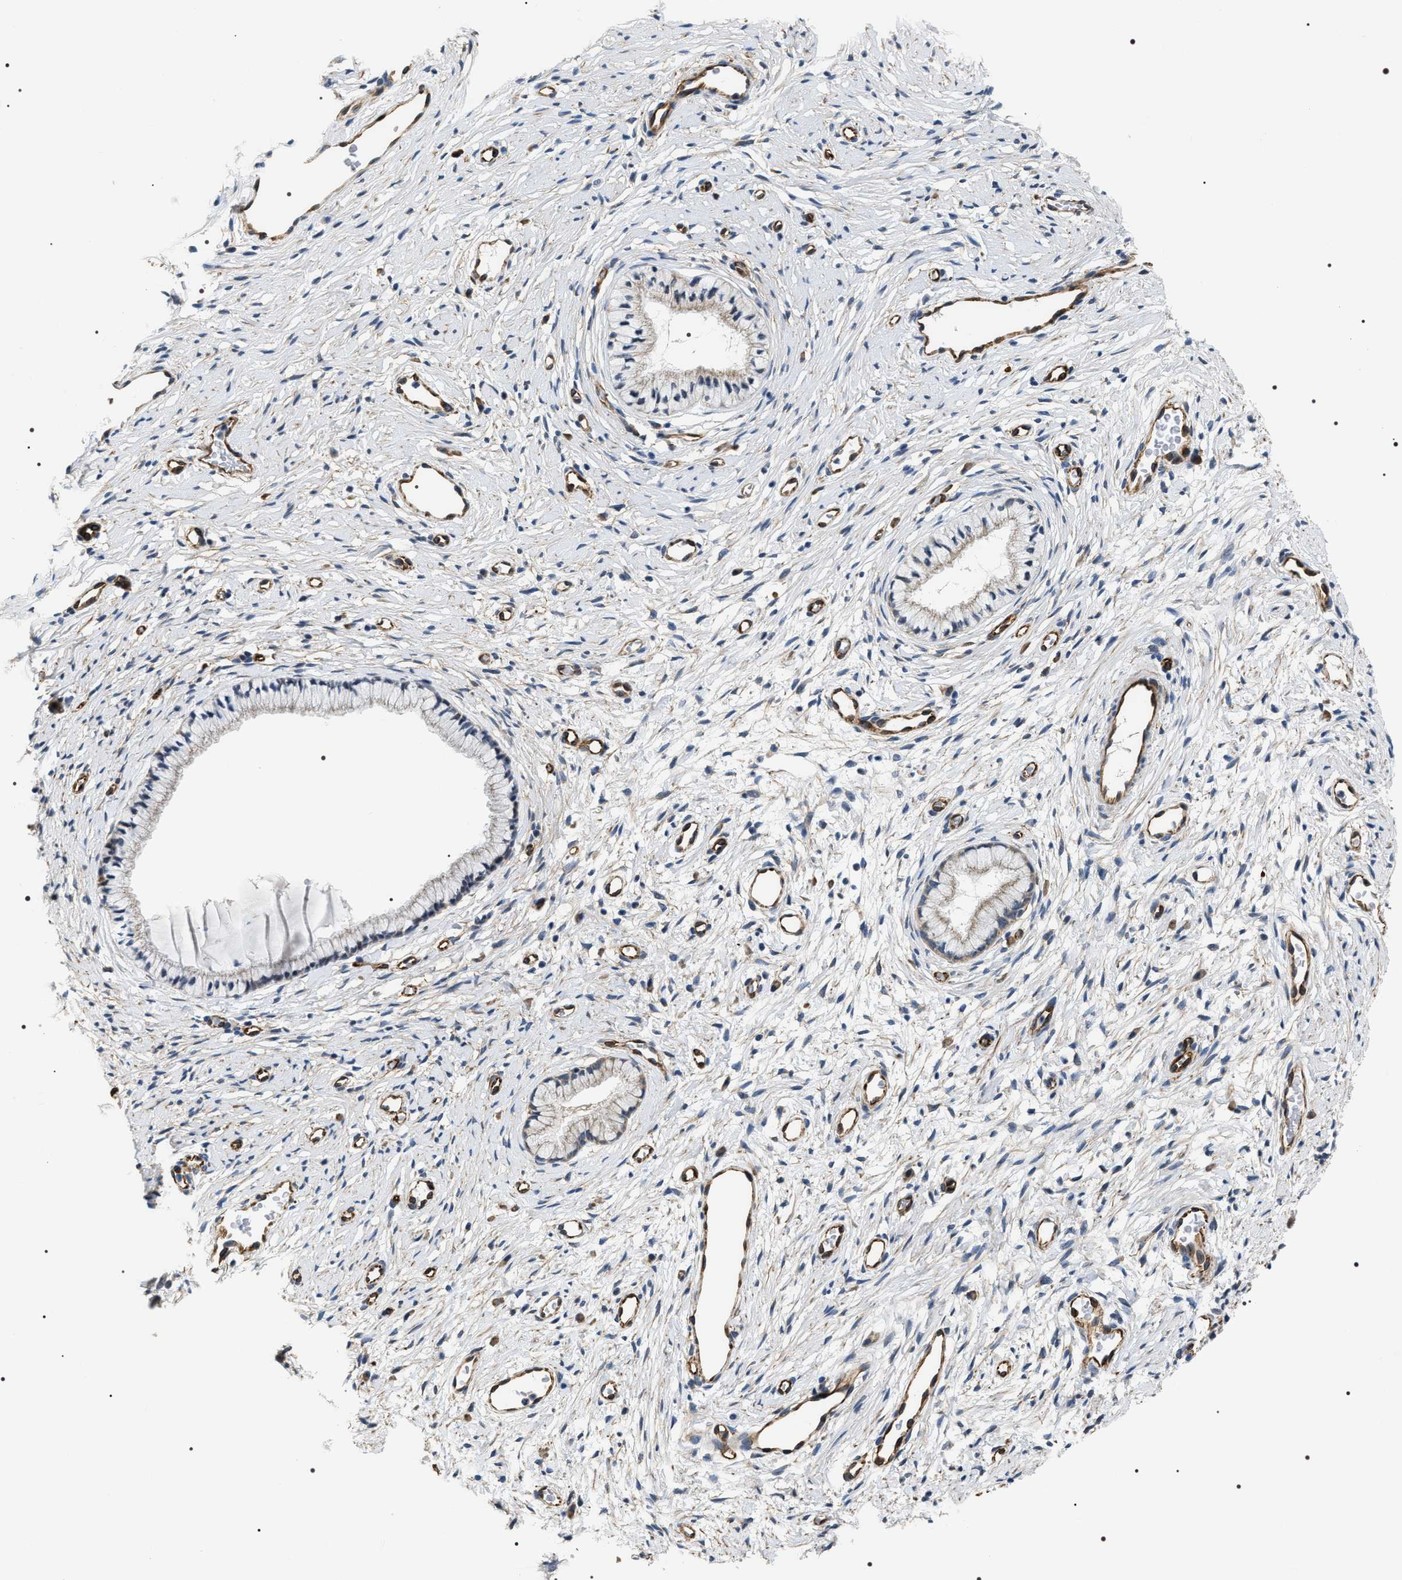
{"staining": {"intensity": "weak", "quantity": "<25%", "location": "cytoplasmic/membranous"}, "tissue": "cervix", "cell_type": "Glandular cells", "image_type": "normal", "snomed": [{"axis": "morphology", "description": "Normal tissue, NOS"}, {"axis": "topography", "description": "Cervix"}], "caption": "An IHC micrograph of normal cervix is shown. There is no staining in glandular cells of cervix. Nuclei are stained in blue.", "gene": "PKD1L1", "patient": {"sex": "female", "age": 77}}